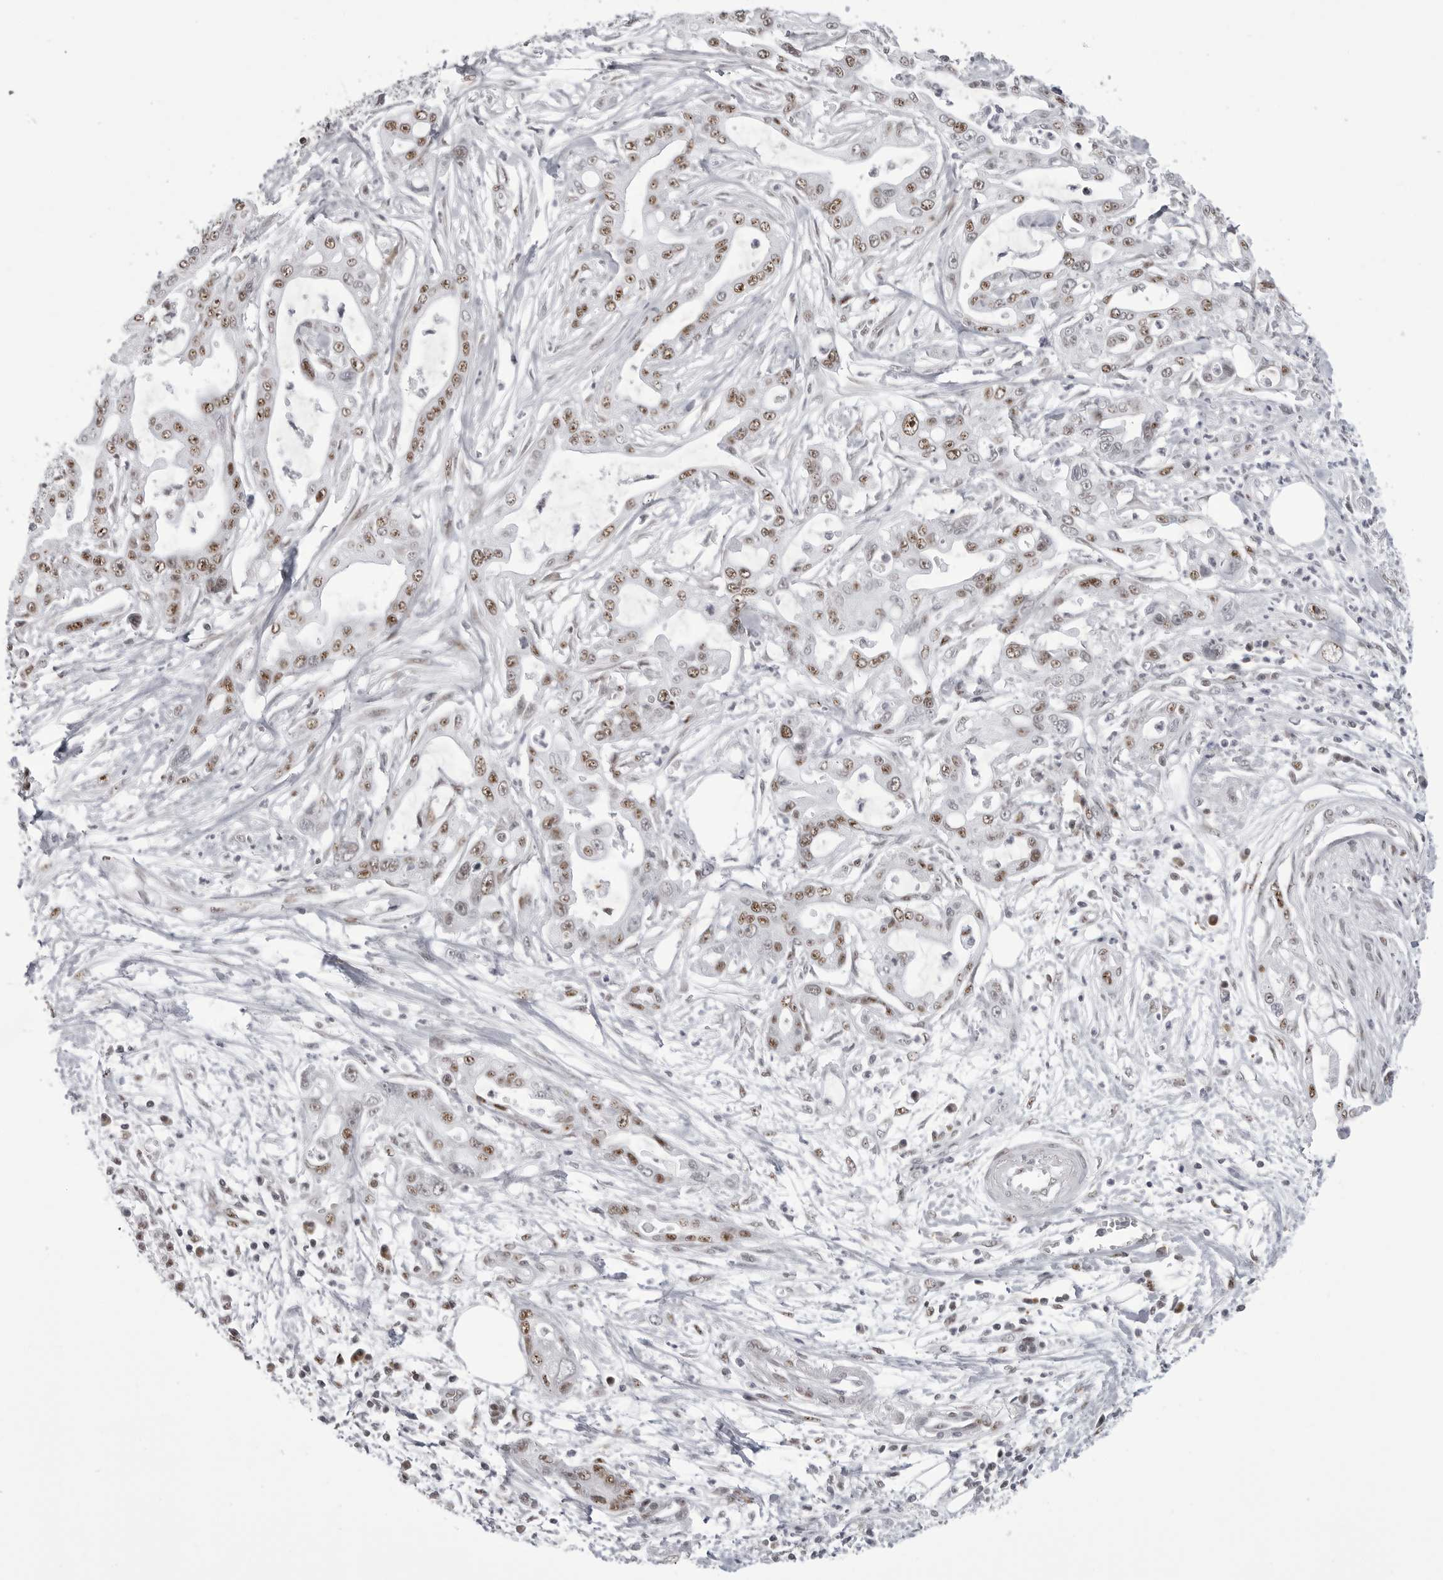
{"staining": {"intensity": "moderate", "quantity": "25%-75%", "location": "nuclear"}, "tissue": "pancreatic cancer", "cell_type": "Tumor cells", "image_type": "cancer", "snomed": [{"axis": "morphology", "description": "Adenocarcinoma, NOS"}, {"axis": "topography", "description": "Pancreas"}], "caption": "A medium amount of moderate nuclear positivity is seen in about 25%-75% of tumor cells in adenocarcinoma (pancreatic) tissue. Nuclei are stained in blue.", "gene": "WRAP53", "patient": {"sex": "male", "age": 68}}